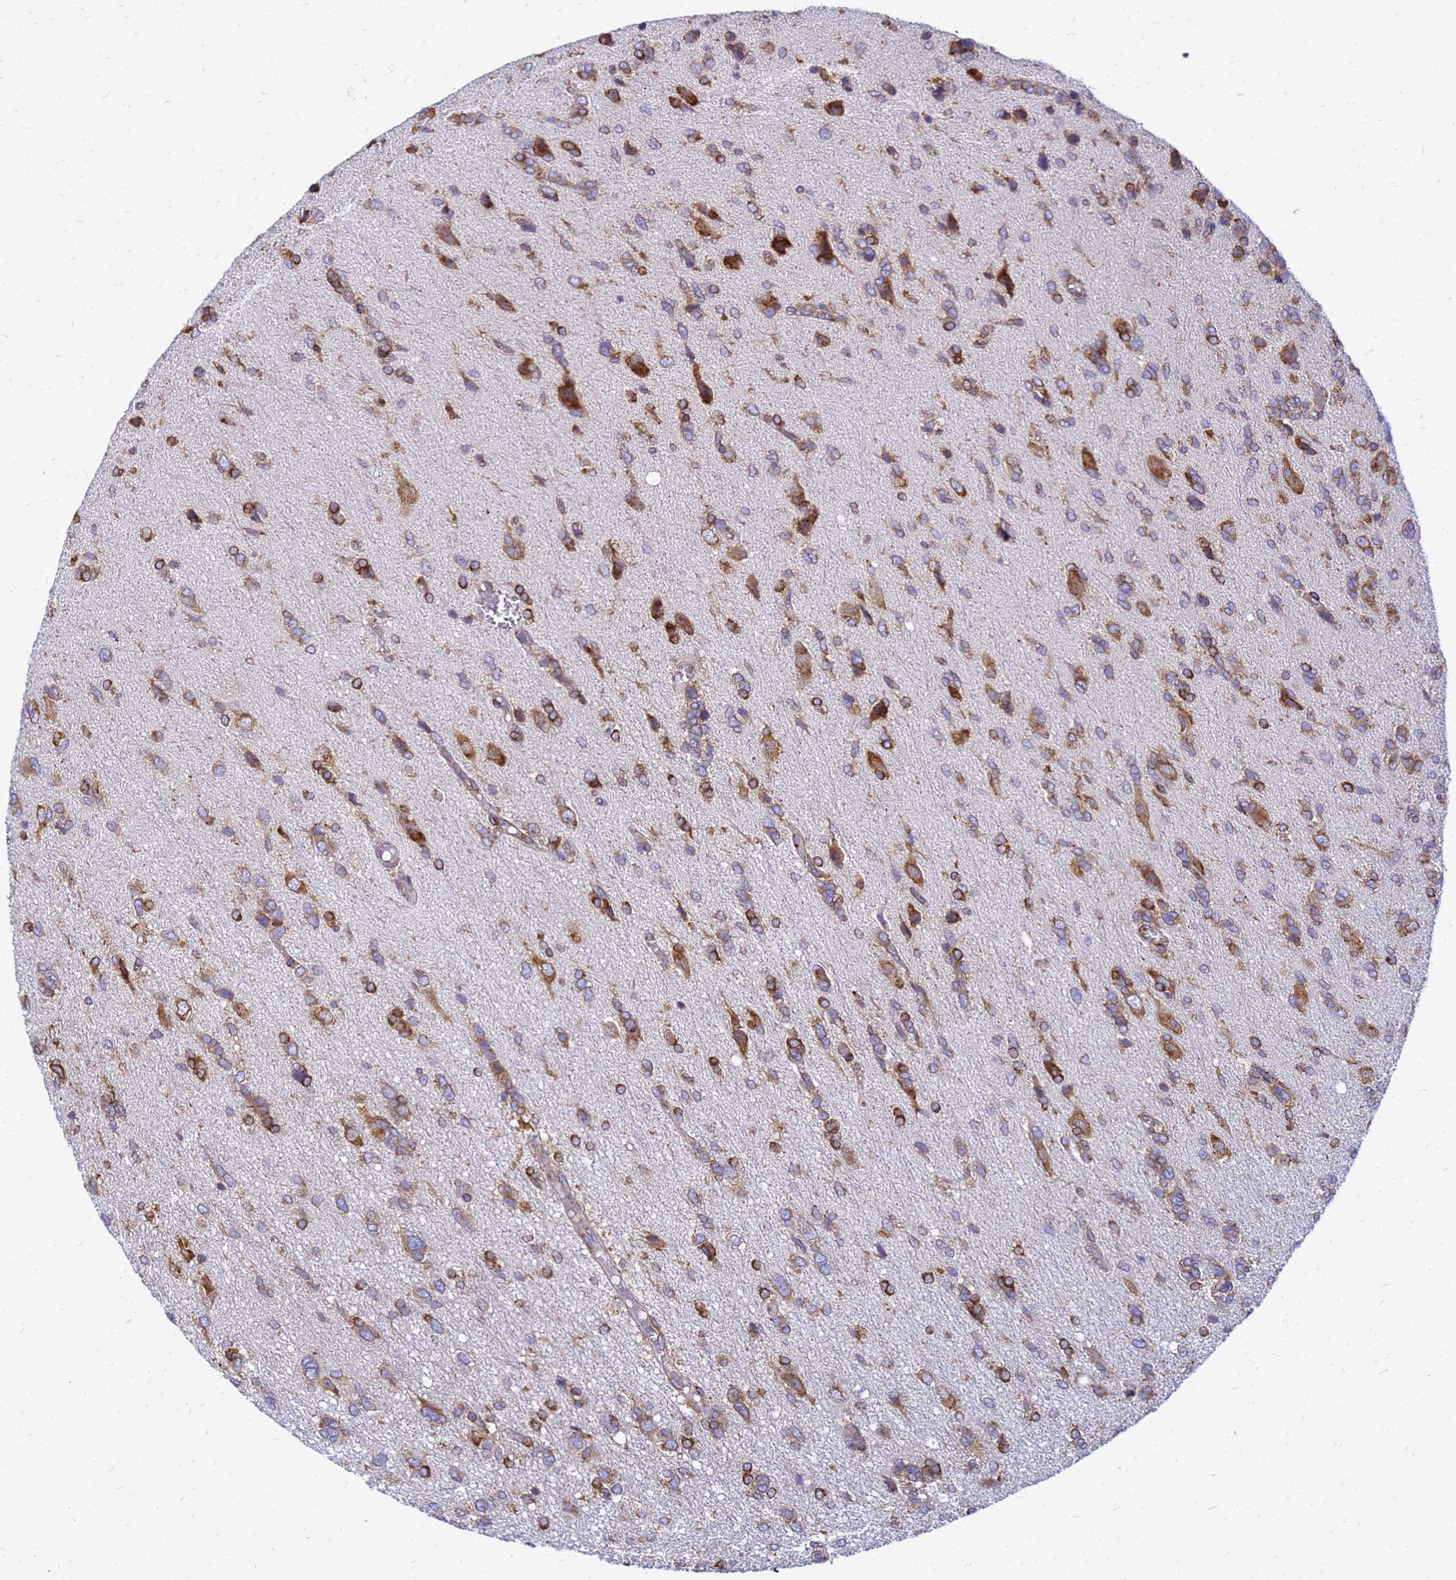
{"staining": {"intensity": "moderate", "quantity": ">75%", "location": "cytoplasmic/membranous"}, "tissue": "glioma", "cell_type": "Tumor cells", "image_type": "cancer", "snomed": [{"axis": "morphology", "description": "Glioma, malignant, High grade"}, {"axis": "topography", "description": "Brain"}], "caption": "Tumor cells demonstrate moderate cytoplasmic/membranous expression in approximately >75% of cells in malignant glioma (high-grade).", "gene": "EEF1D", "patient": {"sex": "female", "age": 59}}